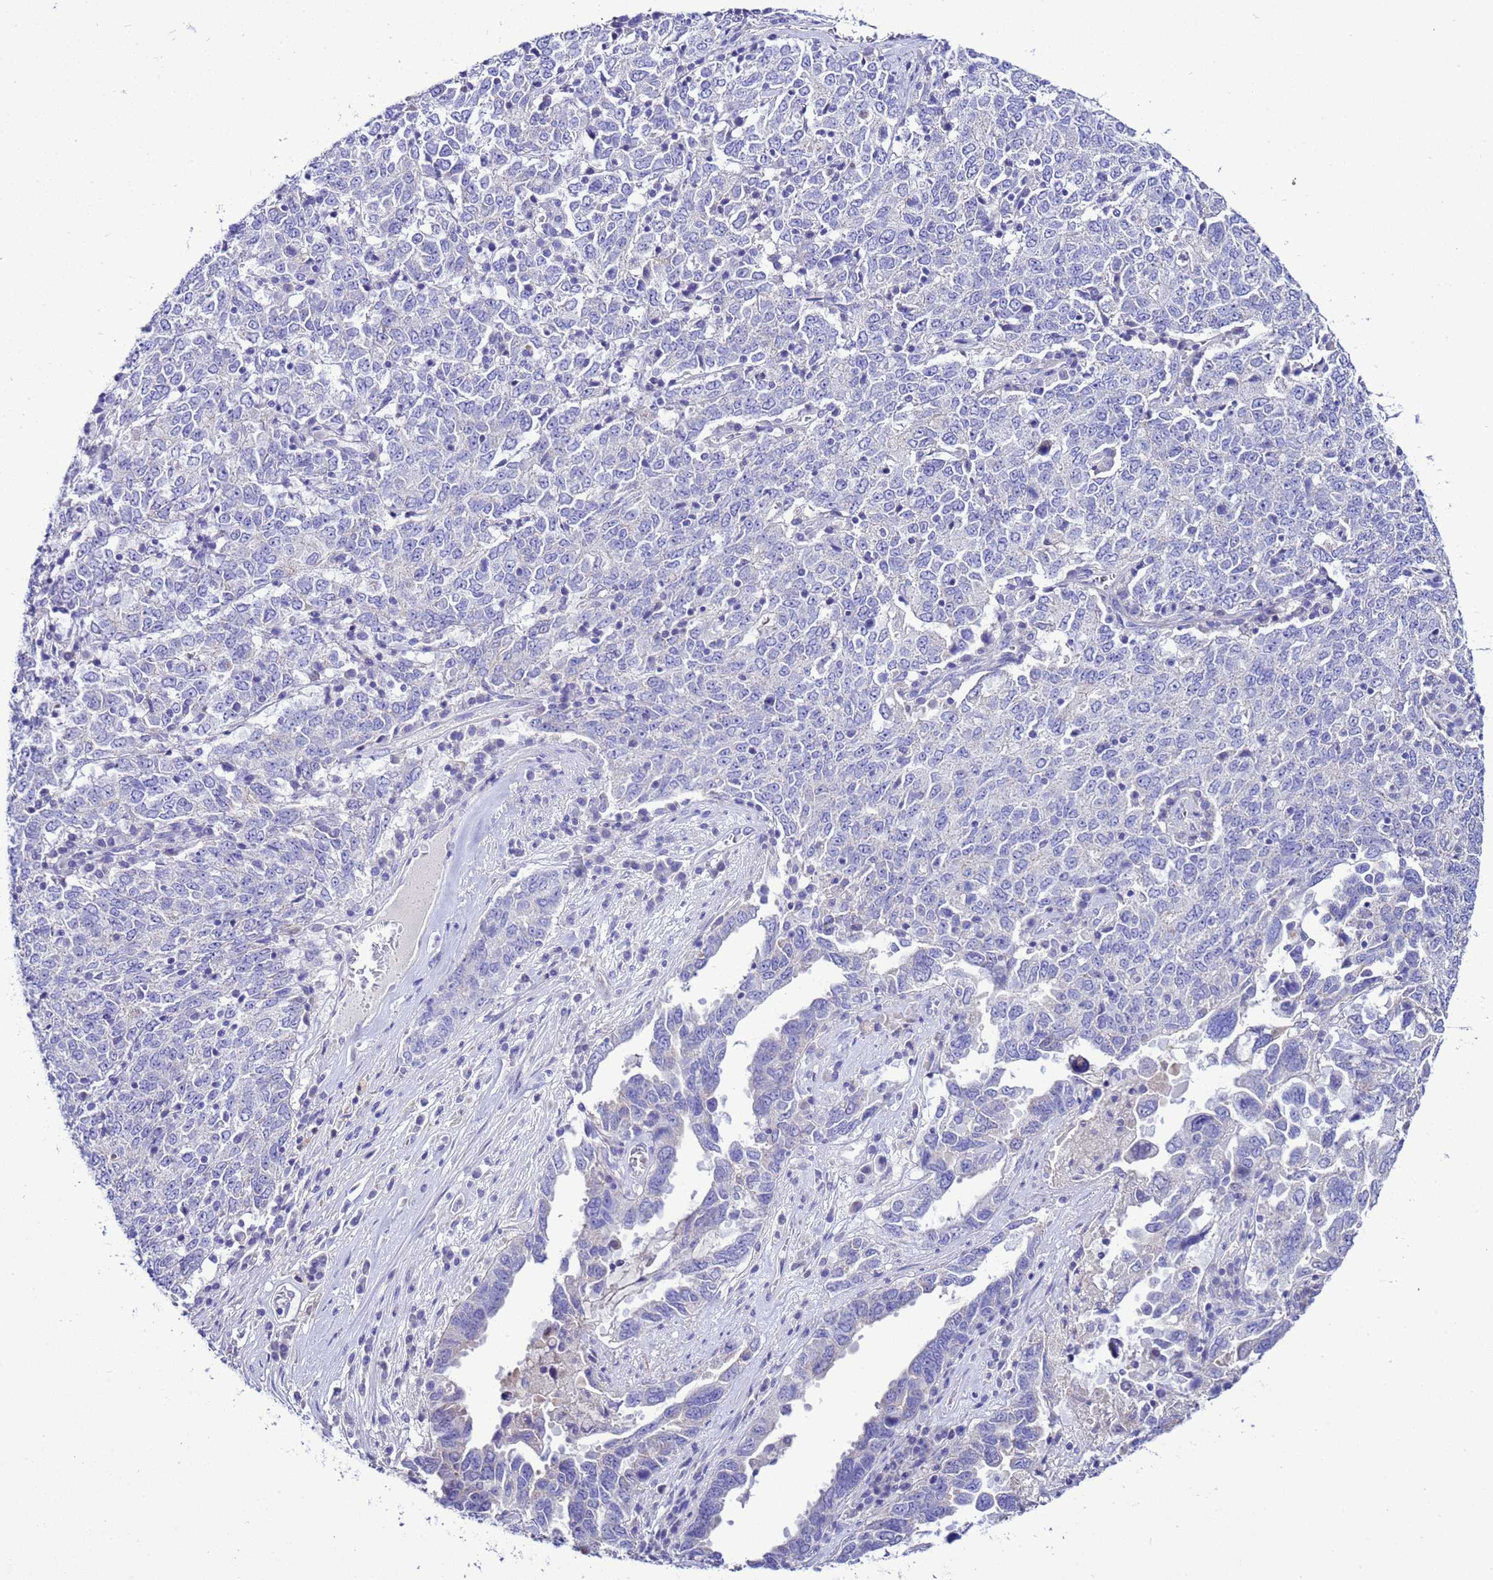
{"staining": {"intensity": "negative", "quantity": "none", "location": "none"}, "tissue": "ovarian cancer", "cell_type": "Tumor cells", "image_type": "cancer", "snomed": [{"axis": "morphology", "description": "Carcinoma, endometroid"}, {"axis": "topography", "description": "Ovary"}], "caption": "High magnification brightfield microscopy of ovarian cancer (endometroid carcinoma) stained with DAB (3,3'-diaminobenzidine) (brown) and counterstained with hematoxylin (blue): tumor cells show no significant positivity.", "gene": "BEST2", "patient": {"sex": "female", "age": 62}}